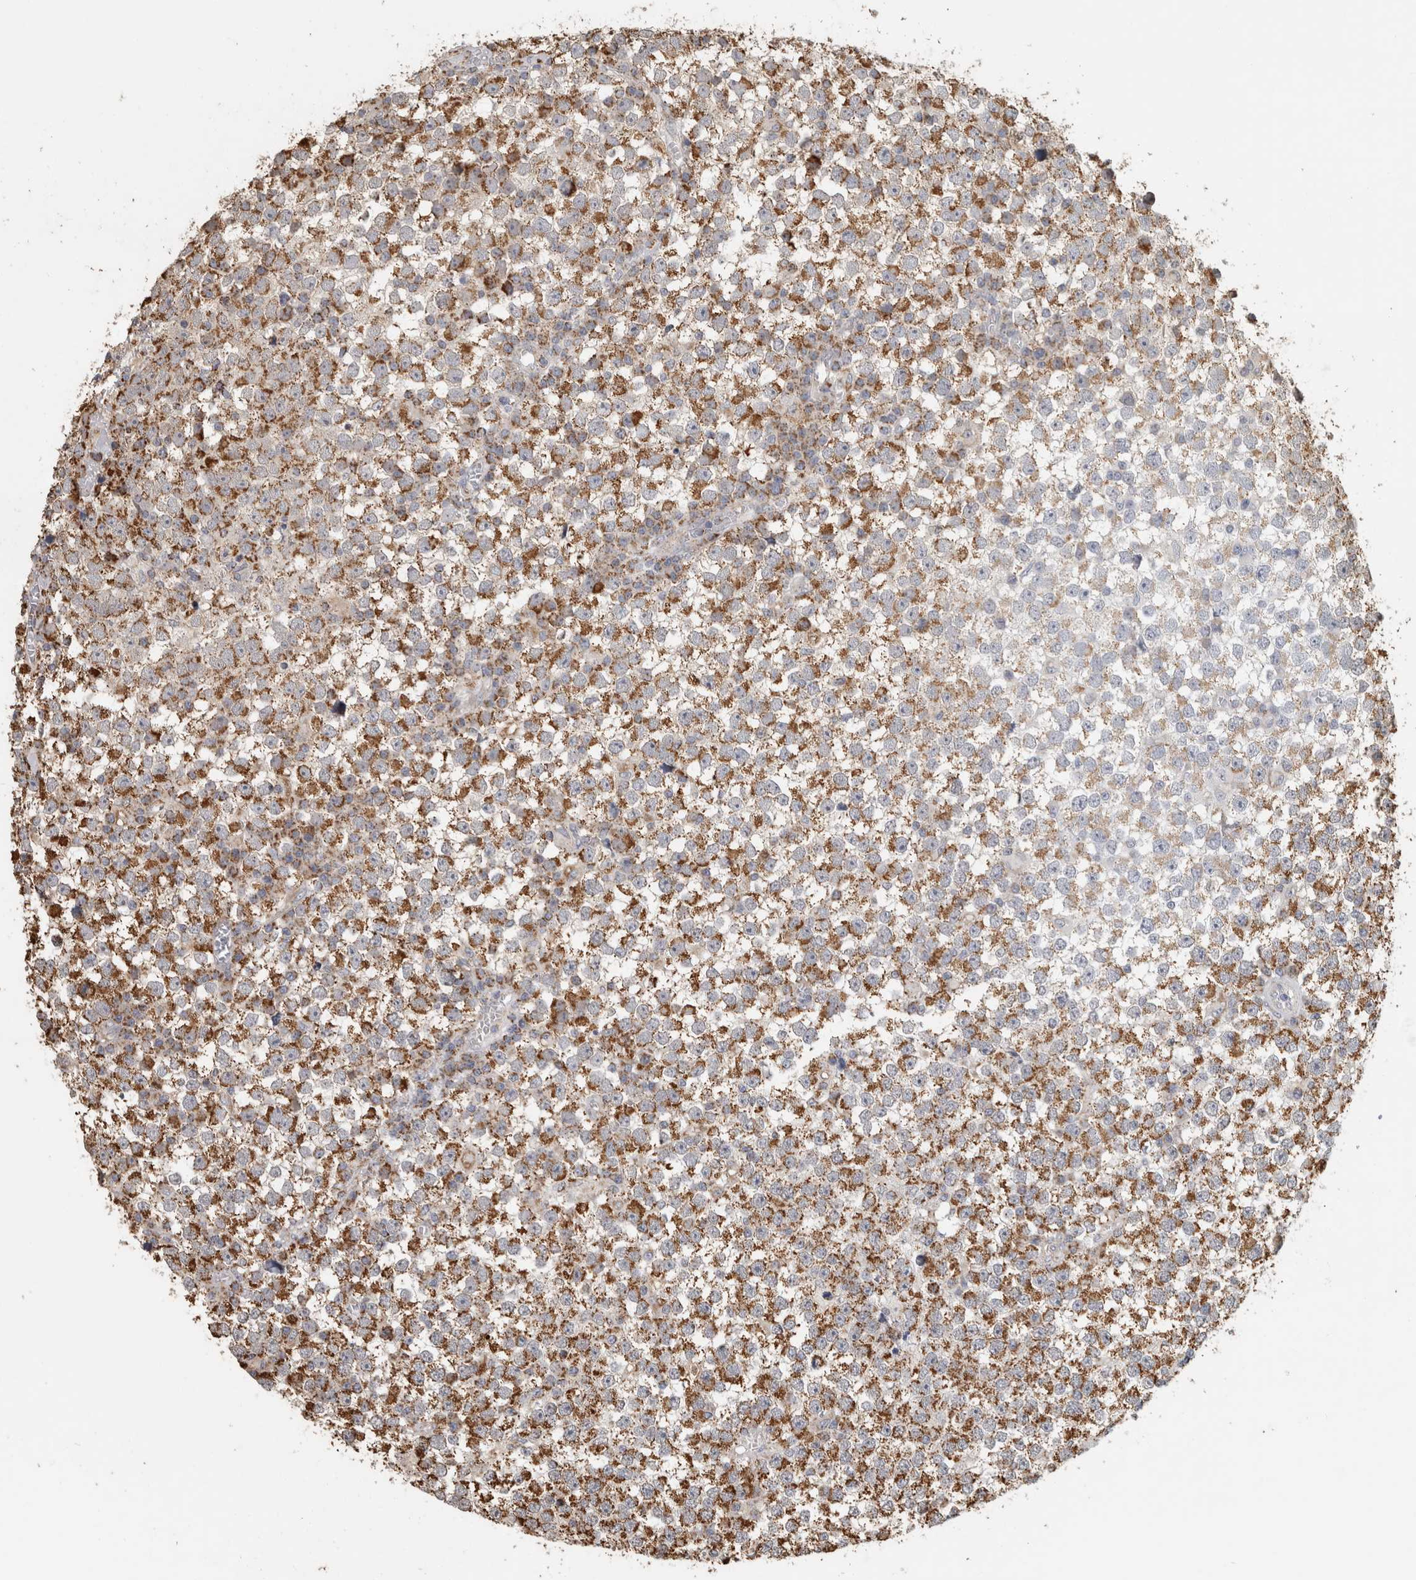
{"staining": {"intensity": "moderate", "quantity": ">75%", "location": "cytoplasmic/membranous"}, "tissue": "testis cancer", "cell_type": "Tumor cells", "image_type": "cancer", "snomed": [{"axis": "morphology", "description": "Seminoma, NOS"}, {"axis": "topography", "description": "Testis"}], "caption": "Immunohistochemical staining of seminoma (testis) shows medium levels of moderate cytoplasmic/membranous protein positivity in approximately >75% of tumor cells.", "gene": "ST8SIA1", "patient": {"sex": "male", "age": 65}}